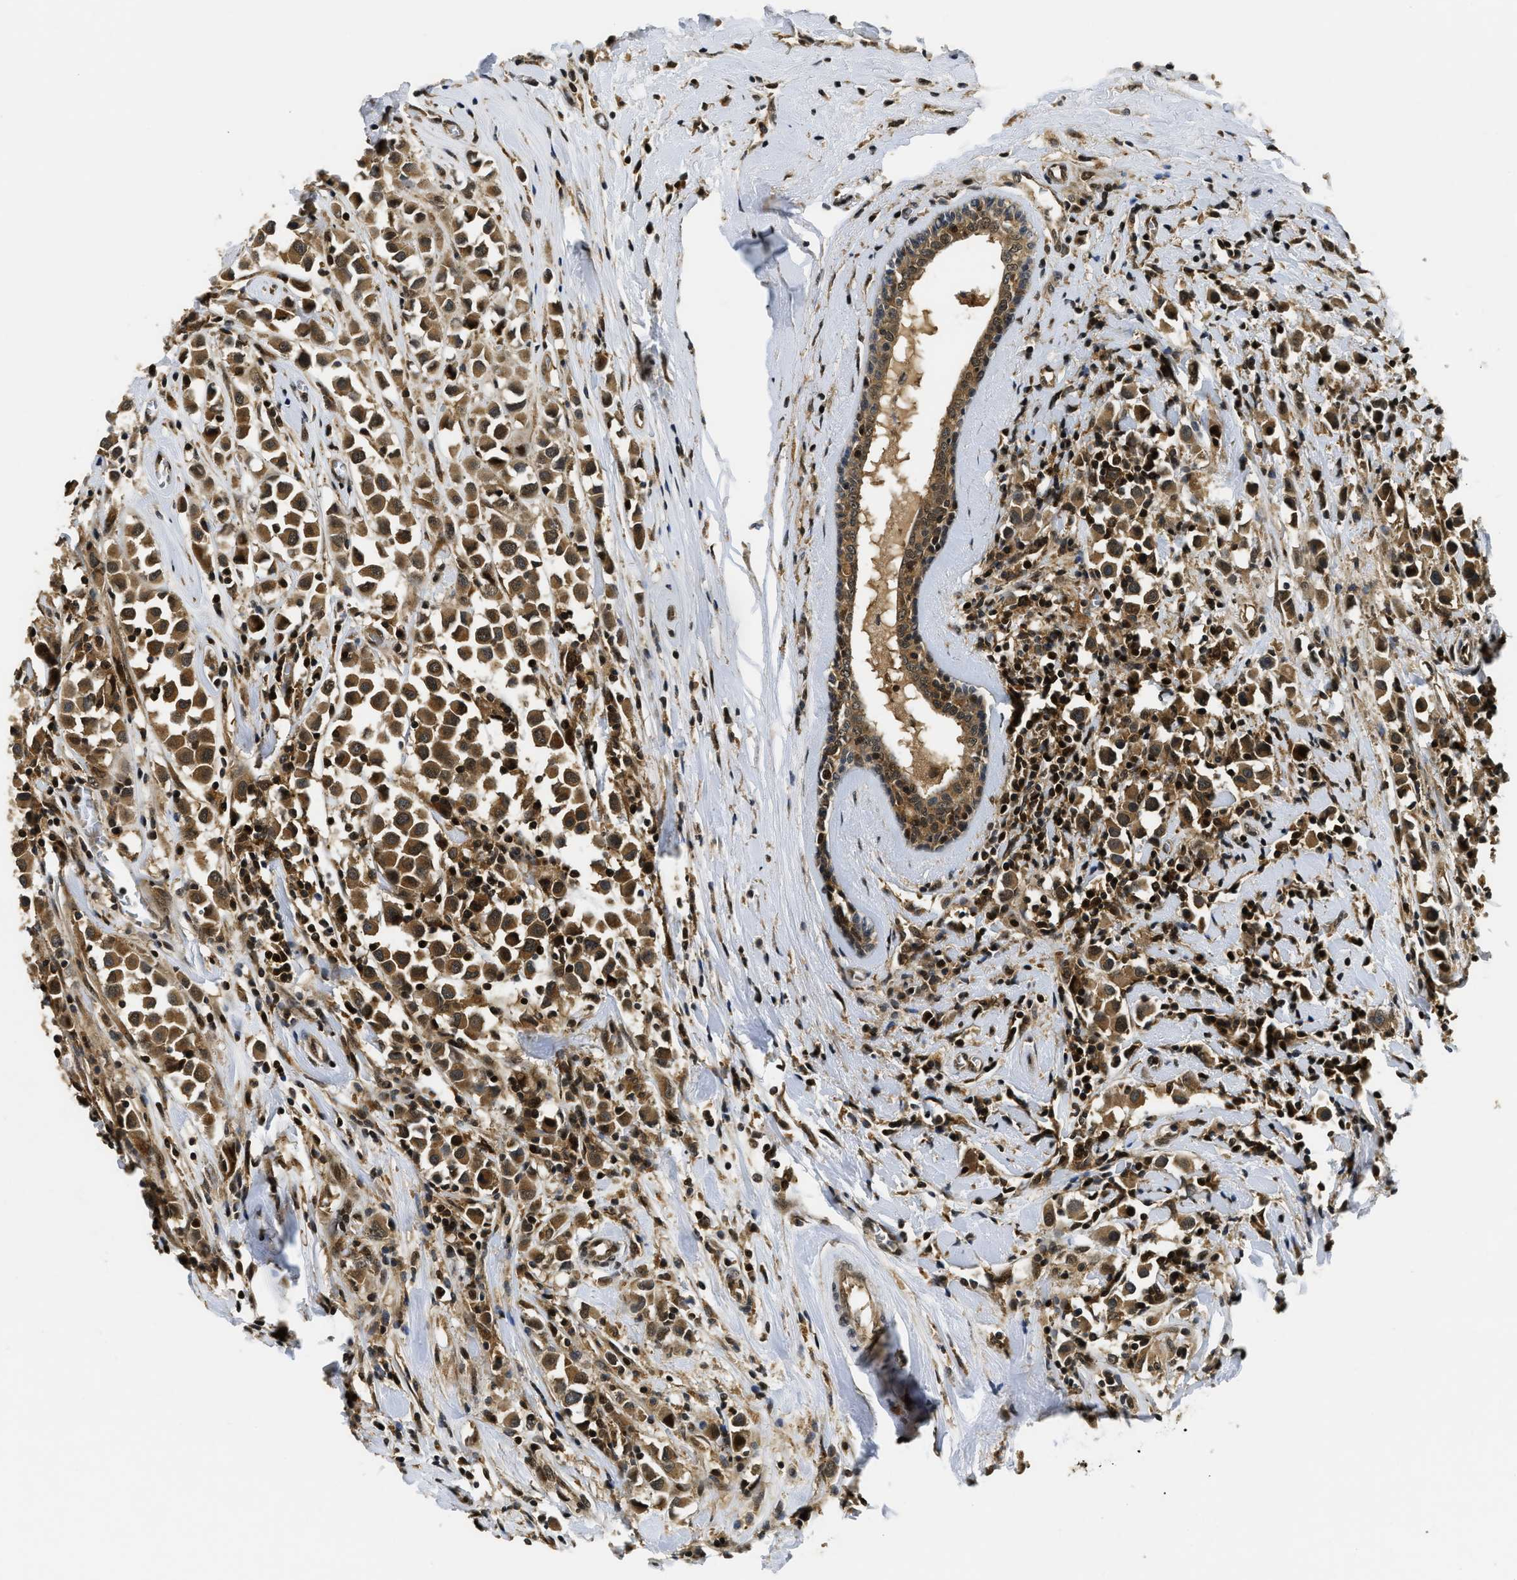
{"staining": {"intensity": "moderate", "quantity": ">75%", "location": "cytoplasmic/membranous"}, "tissue": "breast cancer", "cell_type": "Tumor cells", "image_type": "cancer", "snomed": [{"axis": "morphology", "description": "Duct carcinoma"}, {"axis": "topography", "description": "Breast"}], "caption": "Protein staining demonstrates moderate cytoplasmic/membranous expression in approximately >75% of tumor cells in breast cancer (invasive ductal carcinoma). (IHC, brightfield microscopy, high magnification).", "gene": "ADSL", "patient": {"sex": "female", "age": 61}}